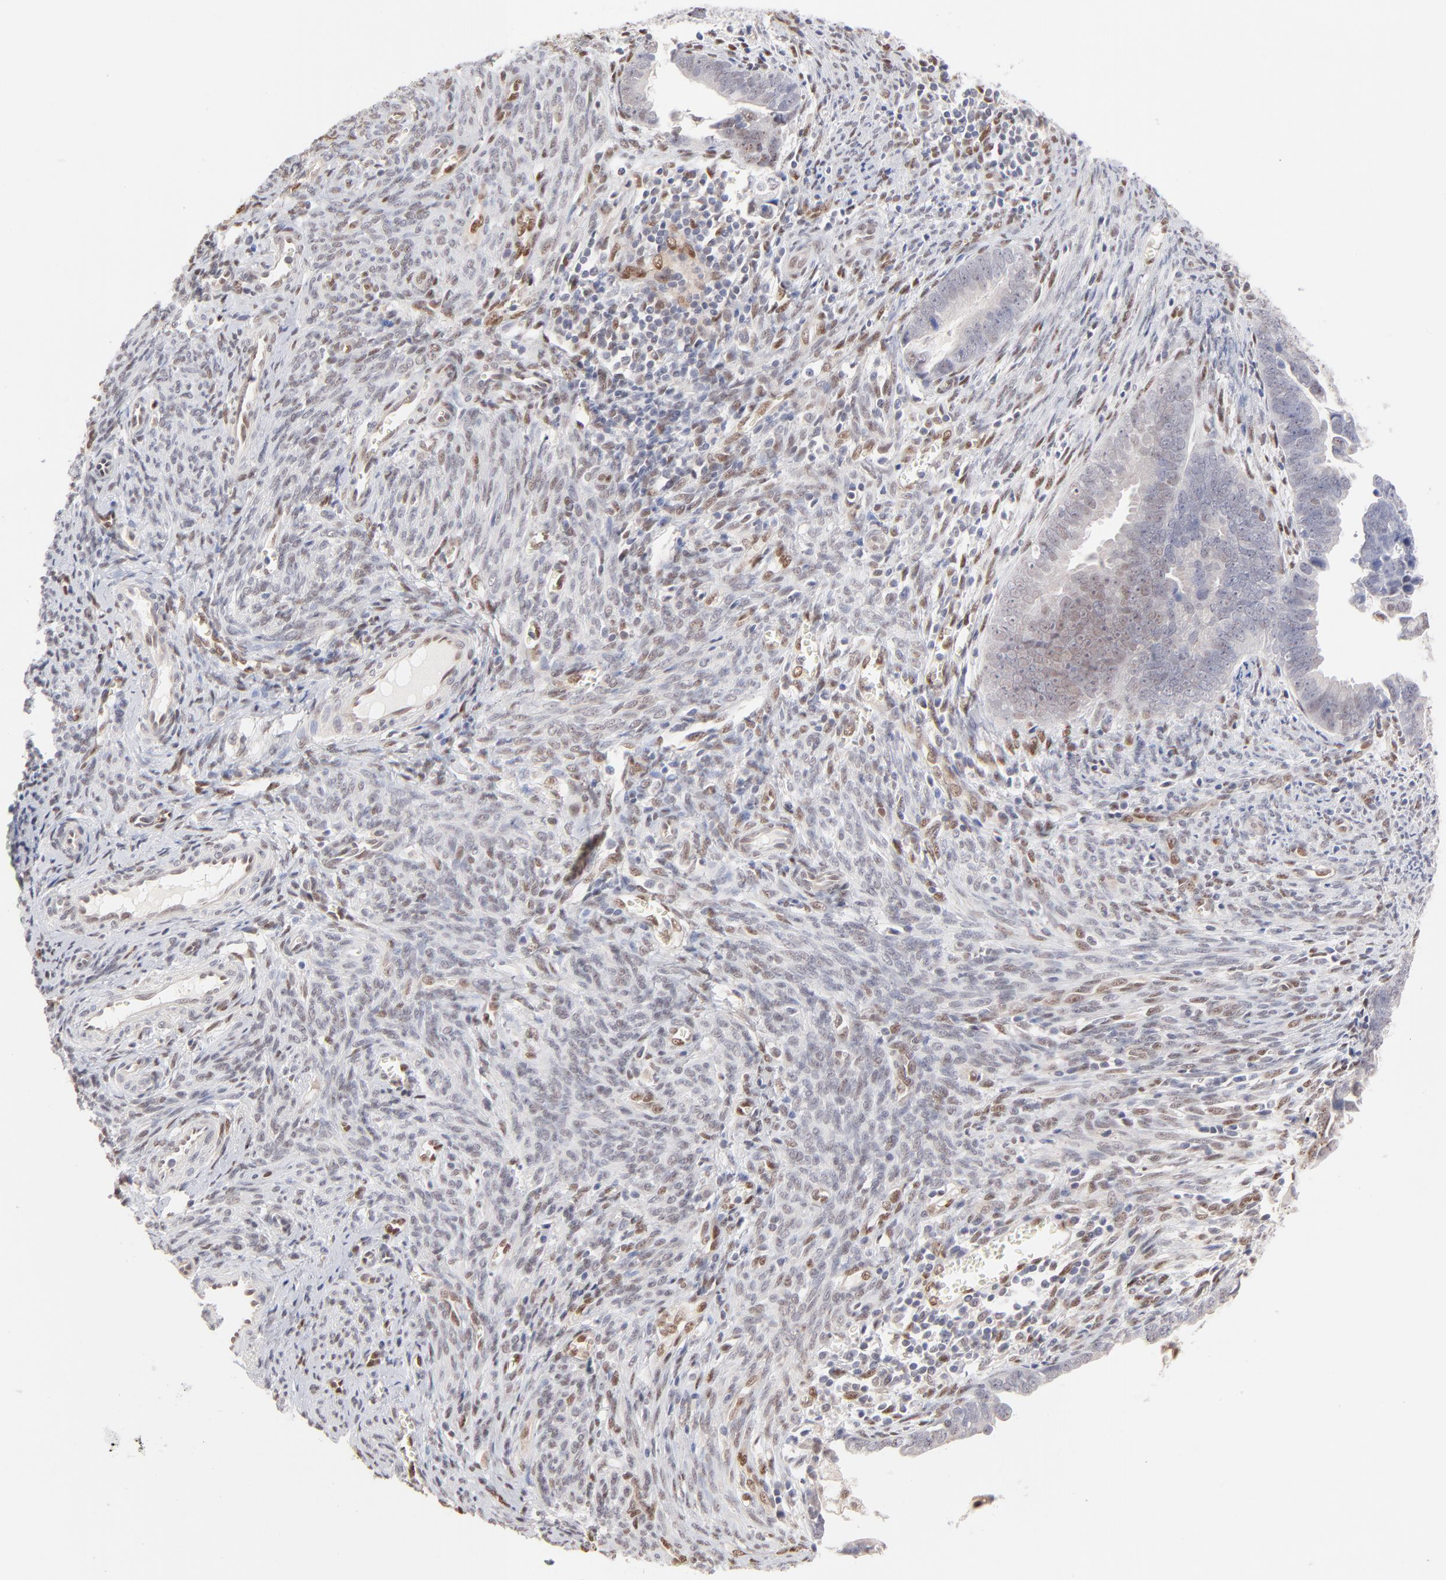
{"staining": {"intensity": "negative", "quantity": "none", "location": "none"}, "tissue": "endometrial cancer", "cell_type": "Tumor cells", "image_type": "cancer", "snomed": [{"axis": "morphology", "description": "Adenocarcinoma, NOS"}, {"axis": "topography", "description": "Endometrium"}], "caption": "Endometrial cancer was stained to show a protein in brown. There is no significant staining in tumor cells.", "gene": "STAT3", "patient": {"sex": "female", "age": 75}}